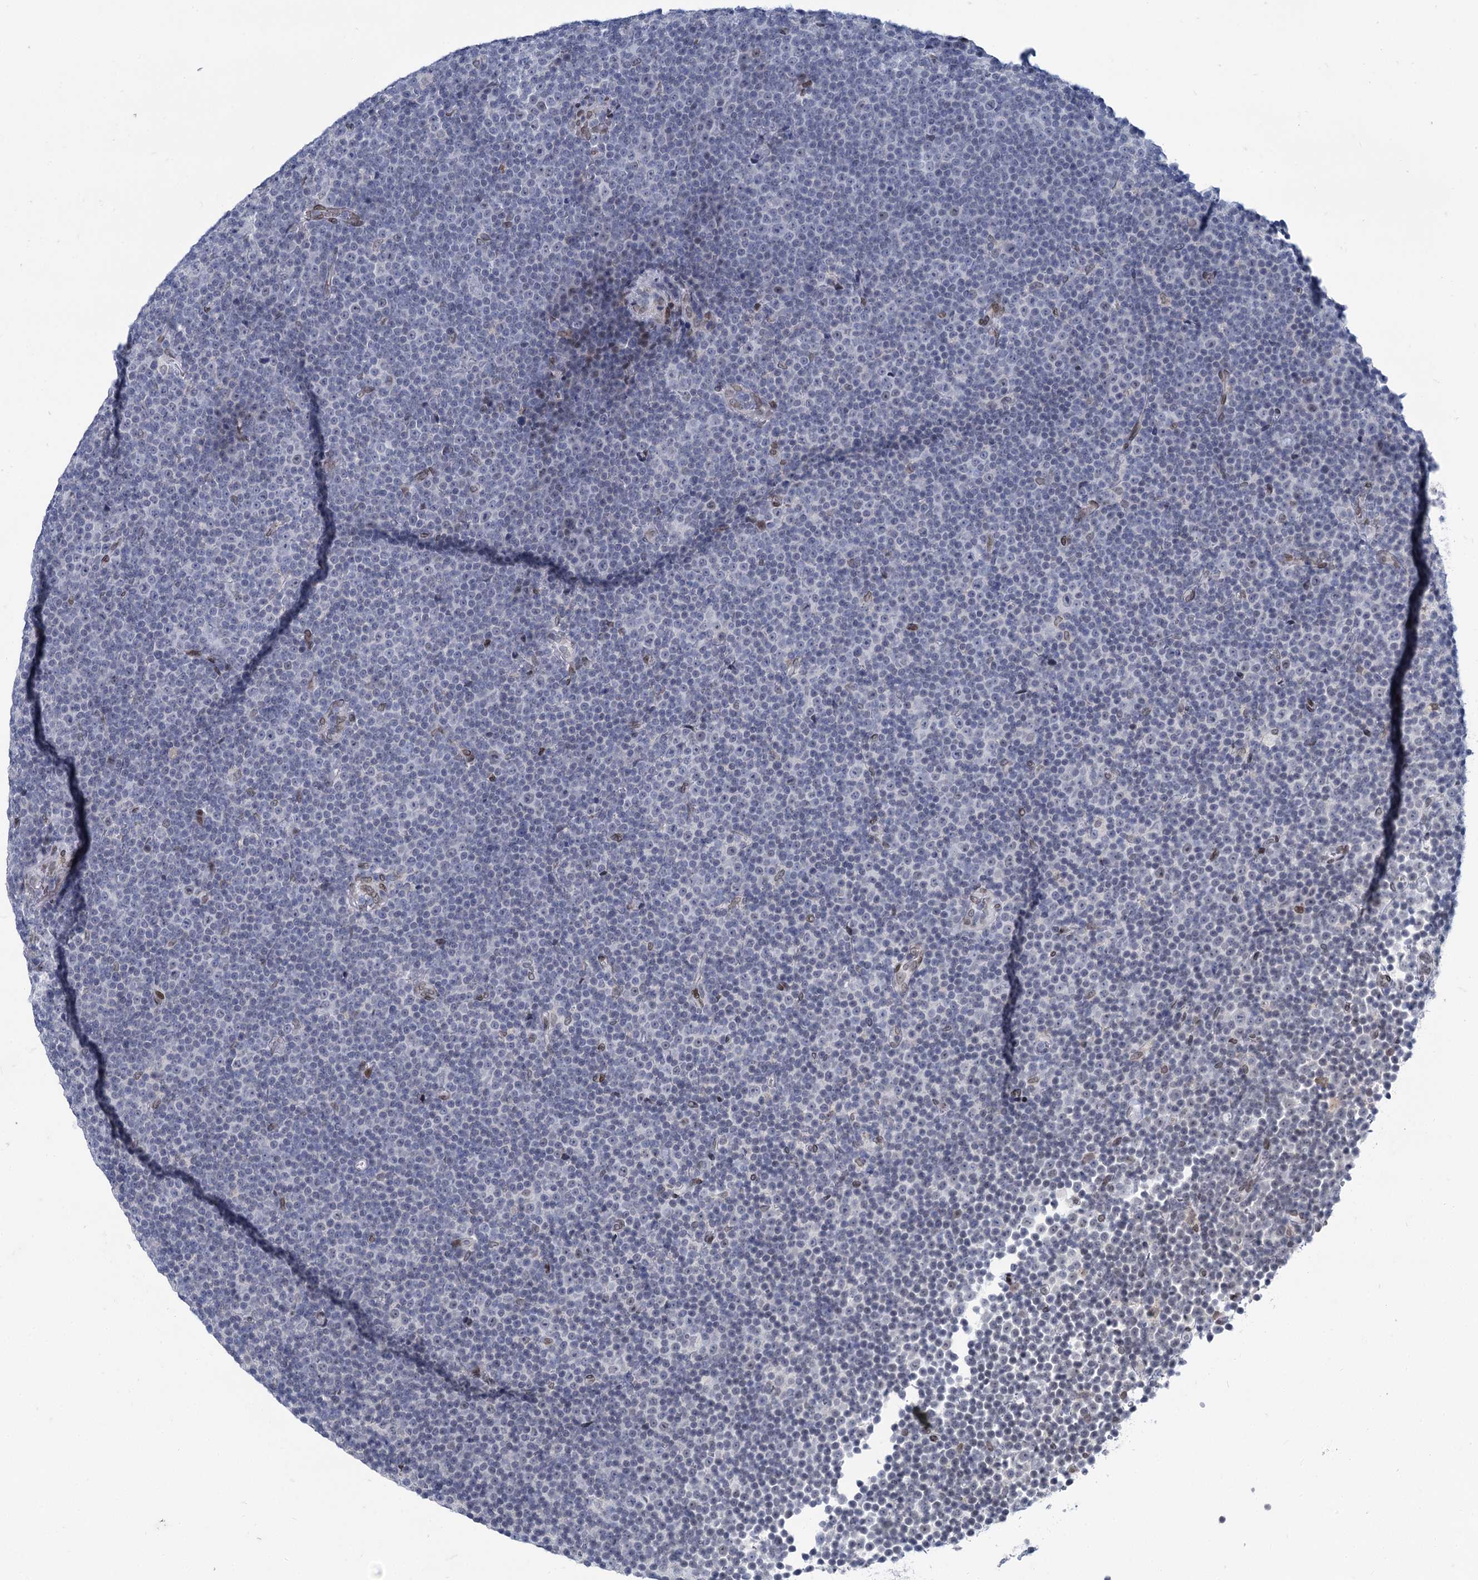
{"staining": {"intensity": "negative", "quantity": "none", "location": "none"}, "tissue": "lymphoma", "cell_type": "Tumor cells", "image_type": "cancer", "snomed": [{"axis": "morphology", "description": "Malignant lymphoma, non-Hodgkin's type, Low grade"}, {"axis": "topography", "description": "Lymph node"}], "caption": "High magnification brightfield microscopy of low-grade malignant lymphoma, non-Hodgkin's type stained with DAB (3,3'-diaminobenzidine) (brown) and counterstained with hematoxylin (blue): tumor cells show no significant expression. (Brightfield microscopy of DAB (3,3'-diaminobenzidine) IHC at high magnification).", "gene": "PRSS35", "patient": {"sex": "female", "age": 67}}